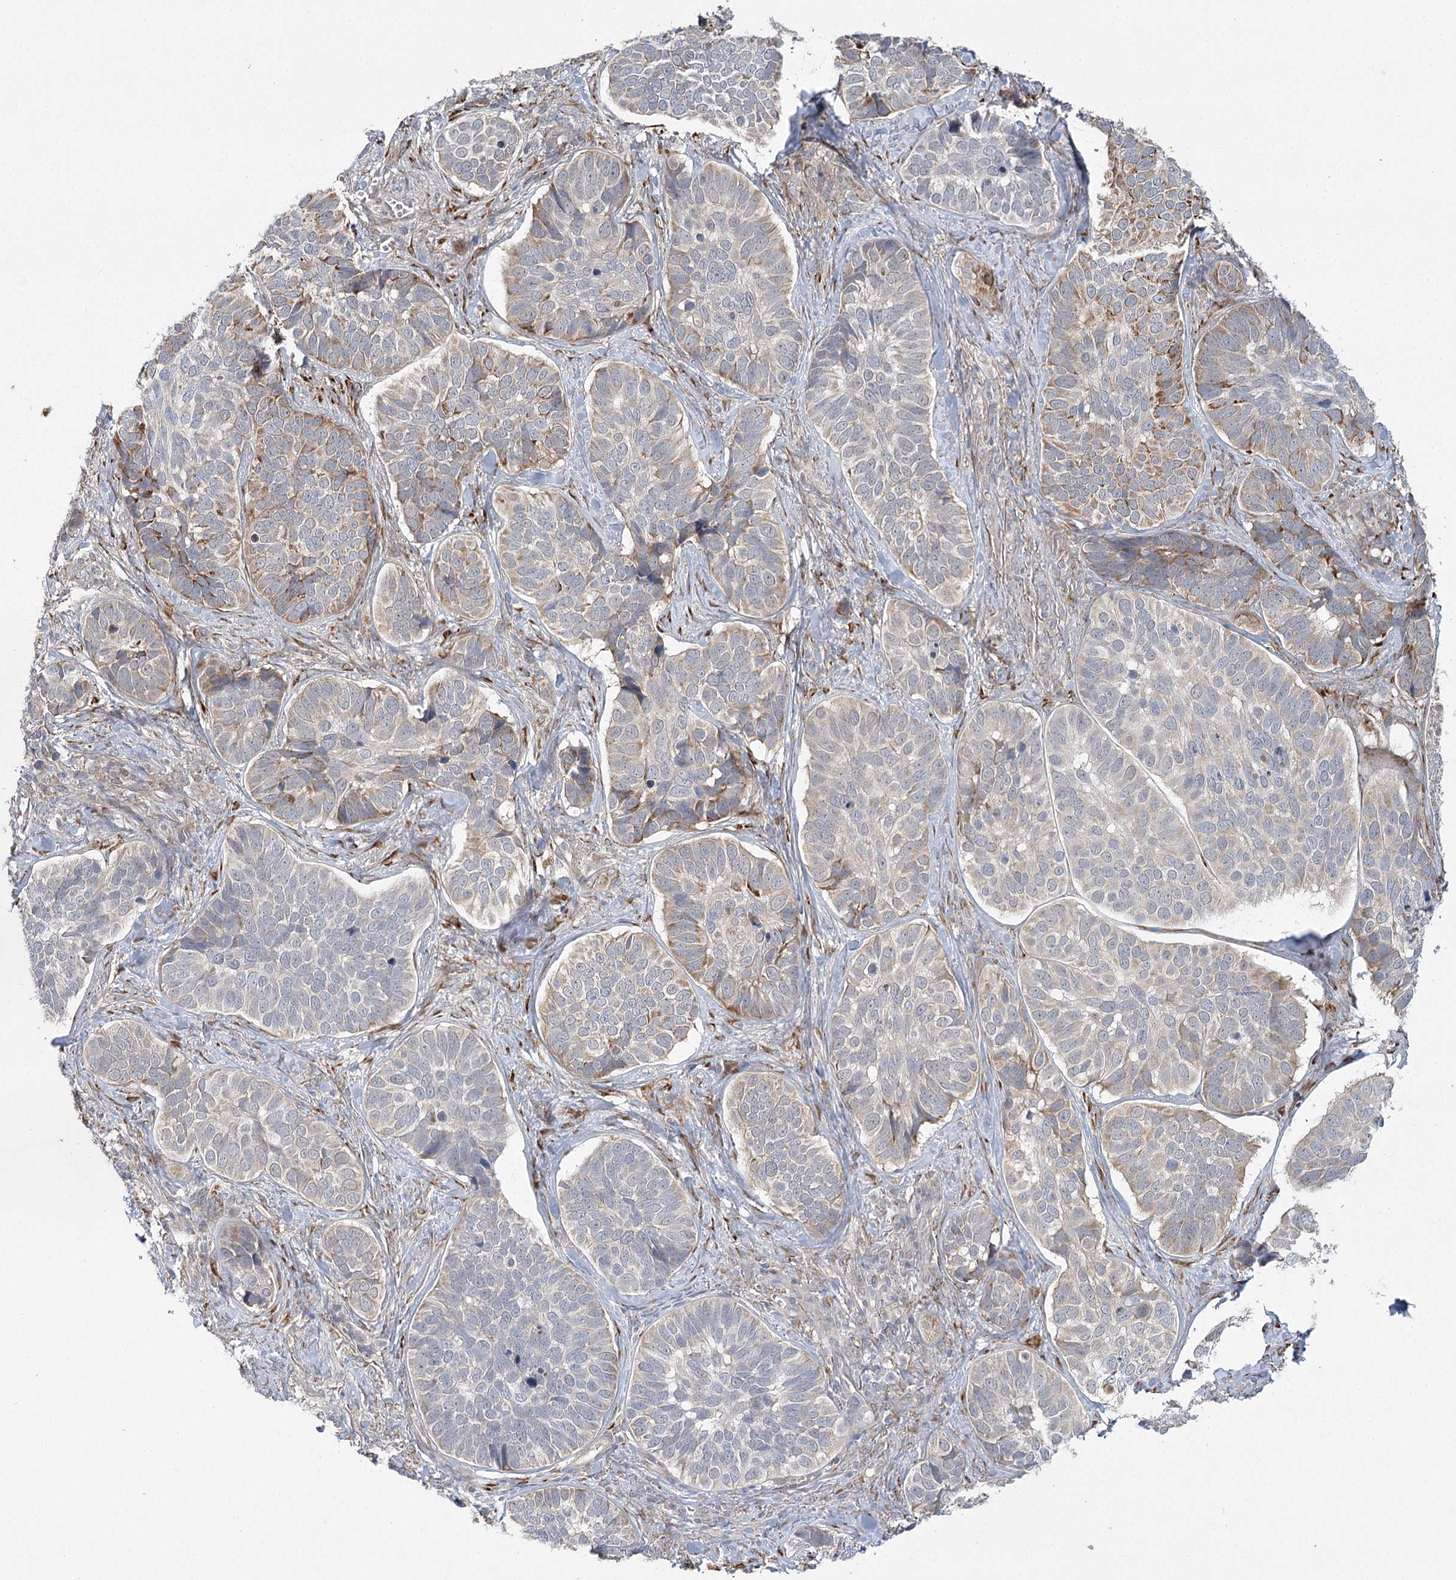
{"staining": {"intensity": "moderate", "quantity": "<25%", "location": "cytoplasmic/membranous"}, "tissue": "skin cancer", "cell_type": "Tumor cells", "image_type": "cancer", "snomed": [{"axis": "morphology", "description": "Basal cell carcinoma"}, {"axis": "topography", "description": "Skin"}], "caption": "Skin cancer stained with immunohistochemistry shows moderate cytoplasmic/membranous positivity in approximately <25% of tumor cells.", "gene": "MED28", "patient": {"sex": "male", "age": 62}}